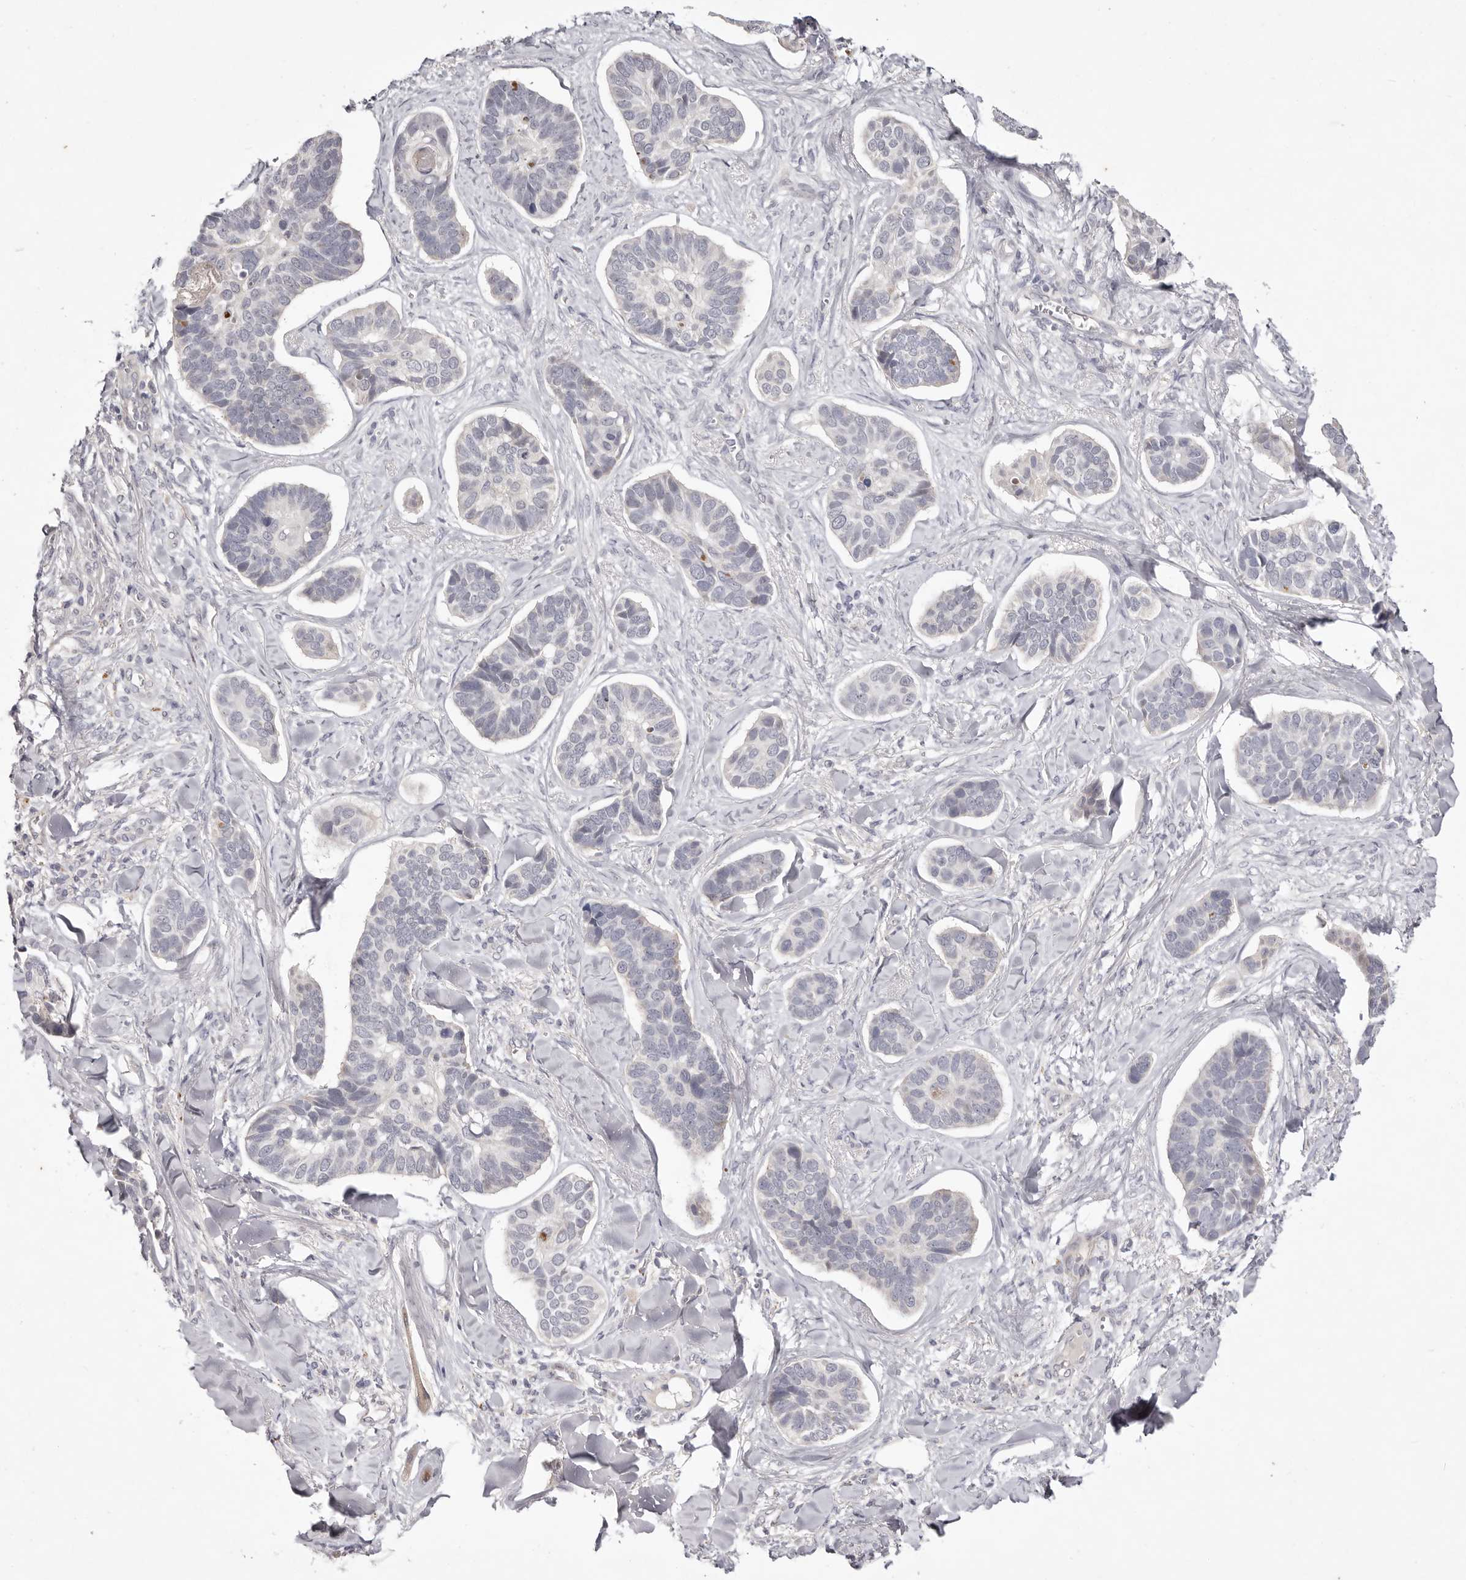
{"staining": {"intensity": "negative", "quantity": "none", "location": "none"}, "tissue": "skin cancer", "cell_type": "Tumor cells", "image_type": "cancer", "snomed": [{"axis": "morphology", "description": "Basal cell carcinoma"}, {"axis": "topography", "description": "Skin"}], "caption": "High magnification brightfield microscopy of skin cancer (basal cell carcinoma) stained with DAB (brown) and counterstained with hematoxylin (blue): tumor cells show no significant expression.", "gene": "GARNL3", "patient": {"sex": "male", "age": 62}}